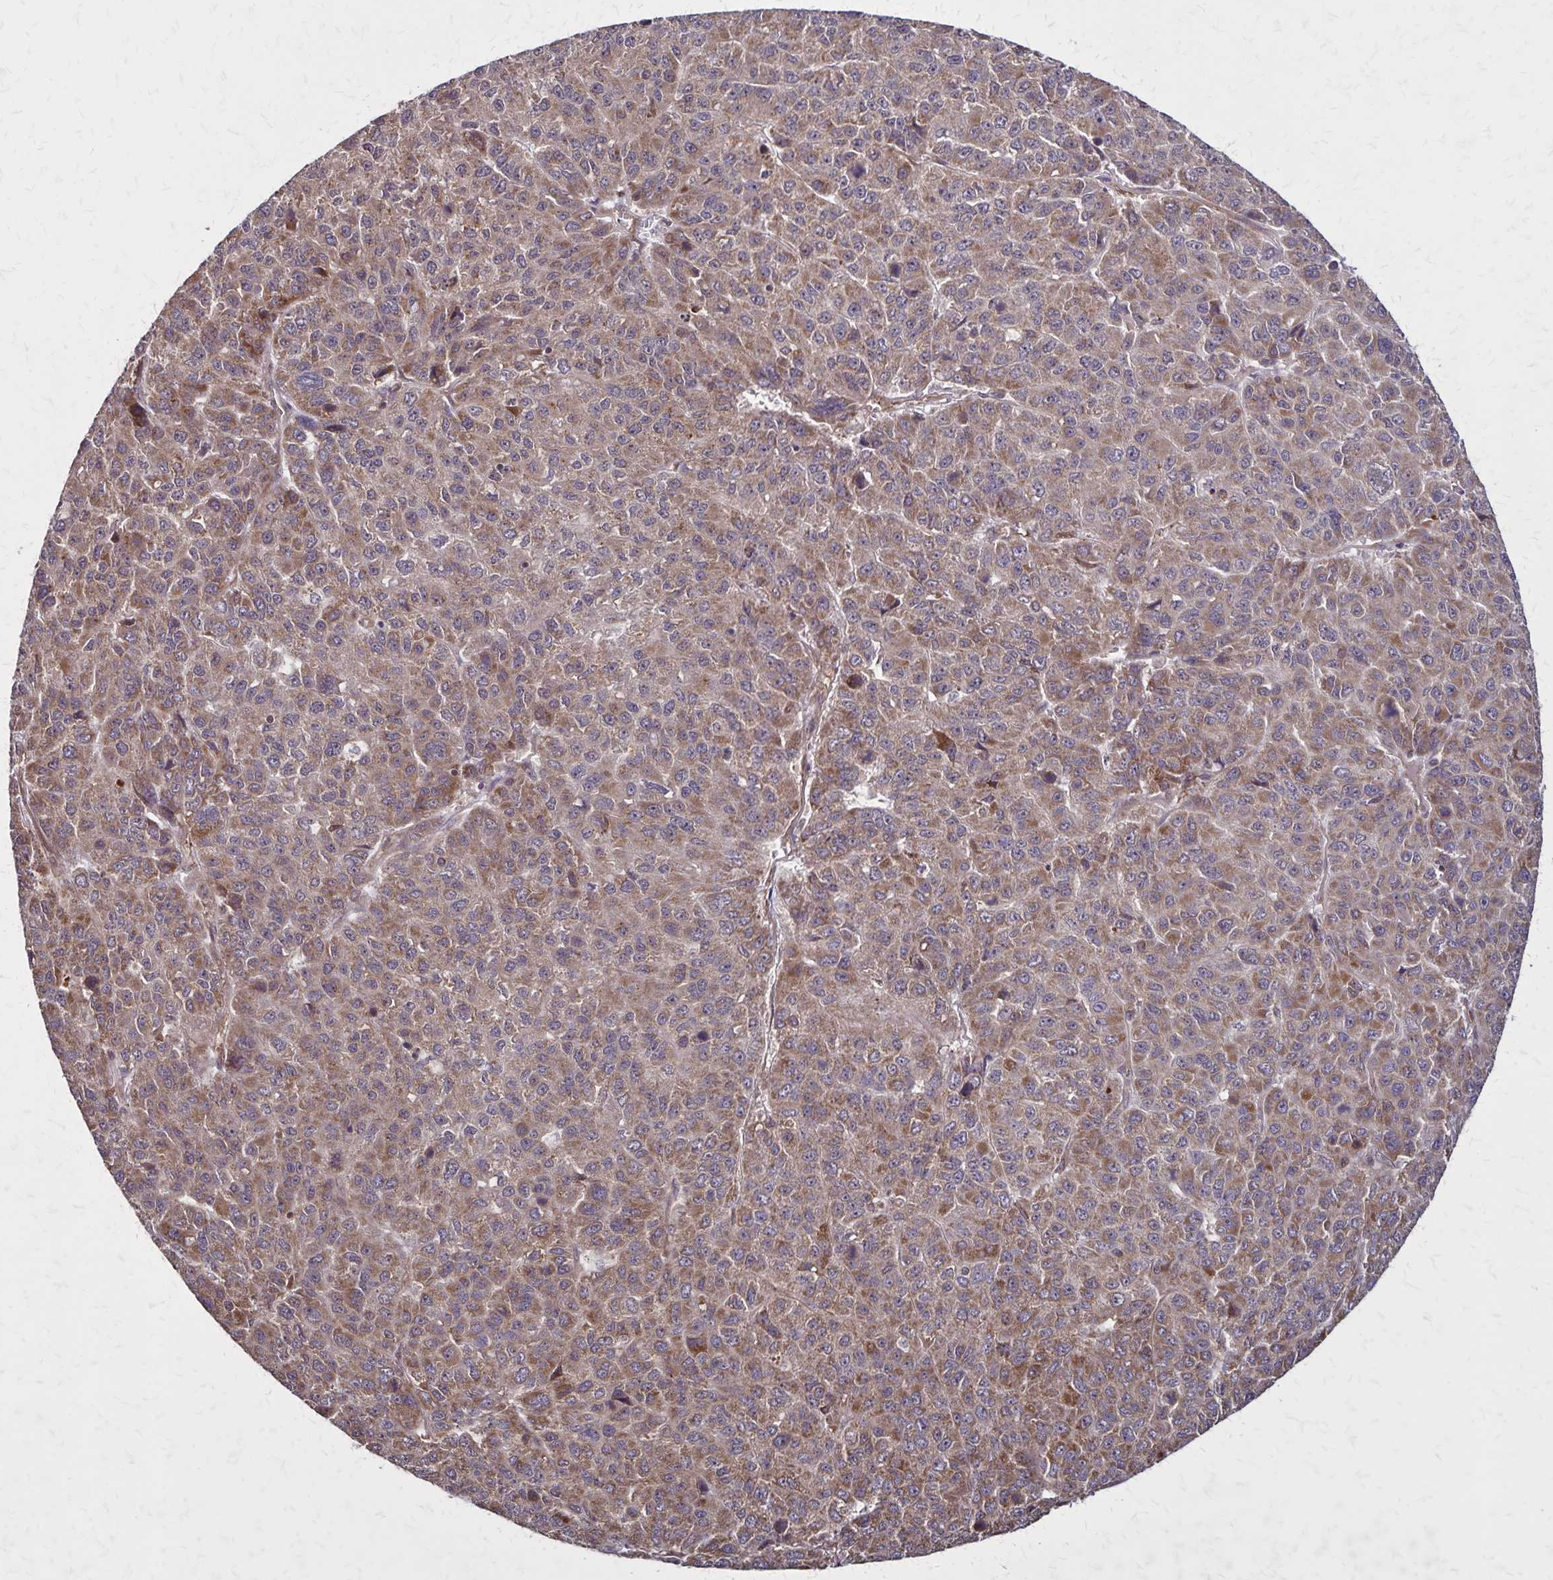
{"staining": {"intensity": "moderate", "quantity": ">75%", "location": "cytoplasmic/membranous"}, "tissue": "liver cancer", "cell_type": "Tumor cells", "image_type": "cancer", "snomed": [{"axis": "morphology", "description": "Carcinoma, Hepatocellular, NOS"}, {"axis": "topography", "description": "Liver"}], "caption": "Liver cancer (hepatocellular carcinoma) tissue reveals moderate cytoplasmic/membranous expression in approximately >75% of tumor cells", "gene": "NFS1", "patient": {"sex": "male", "age": 69}}